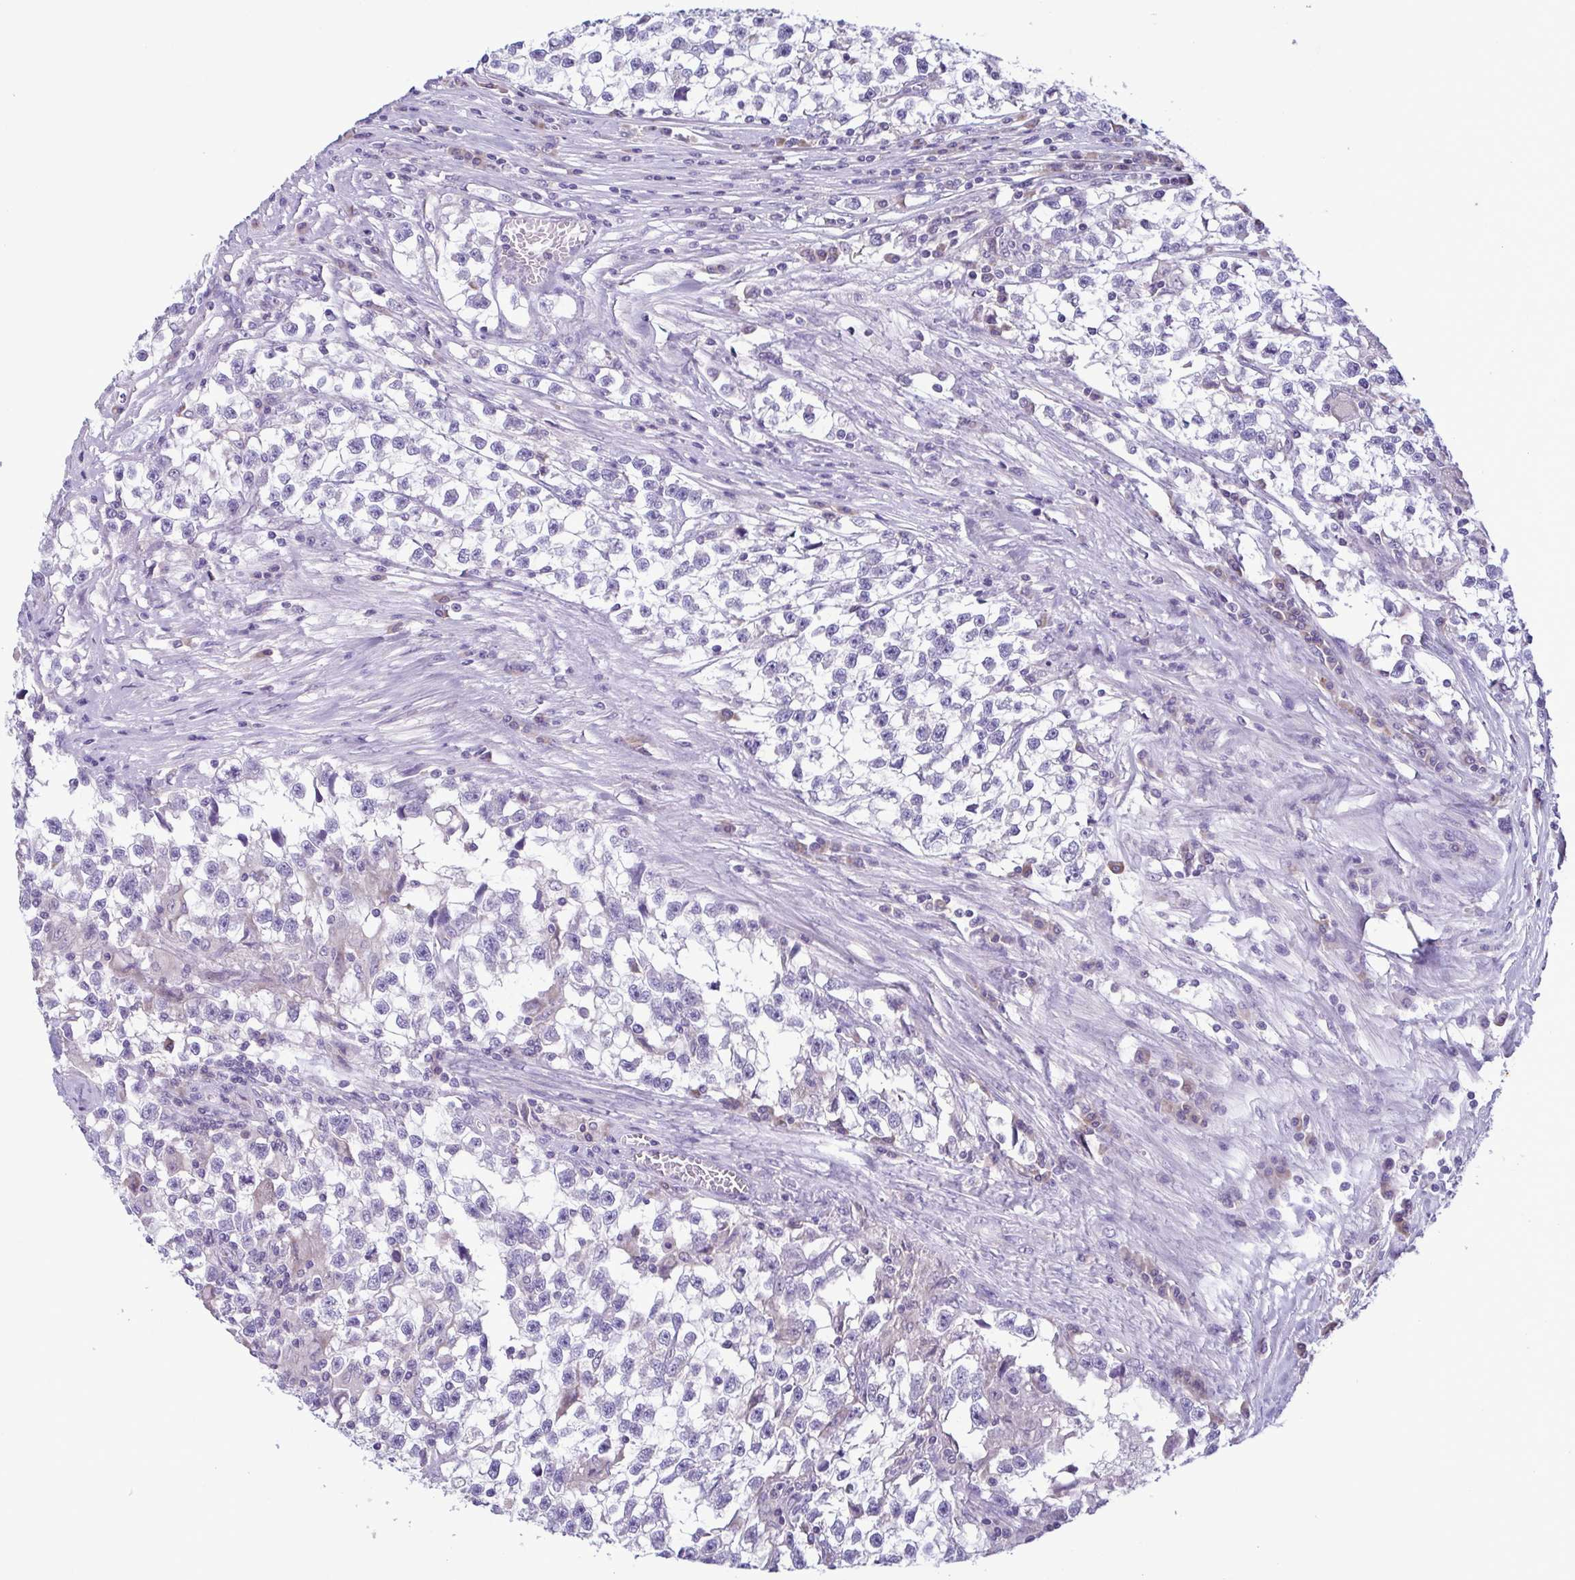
{"staining": {"intensity": "negative", "quantity": "none", "location": "none"}, "tissue": "testis cancer", "cell_type": "Tumor cells", "image_type": "cancer", "snomed": [{"axis": "morphology", "description": "Seminoma, NOS"}, {"axis": "topography", "description": "Testis"}], "caption": "Tumor cells are negative for protein expression in human testis seminoma. The staining is performed using DAB brown chromogen with nuclei counter-stained in using hematoxylin.", "gene": "F13B", "patient": {"sex": "male", "age": 31}}